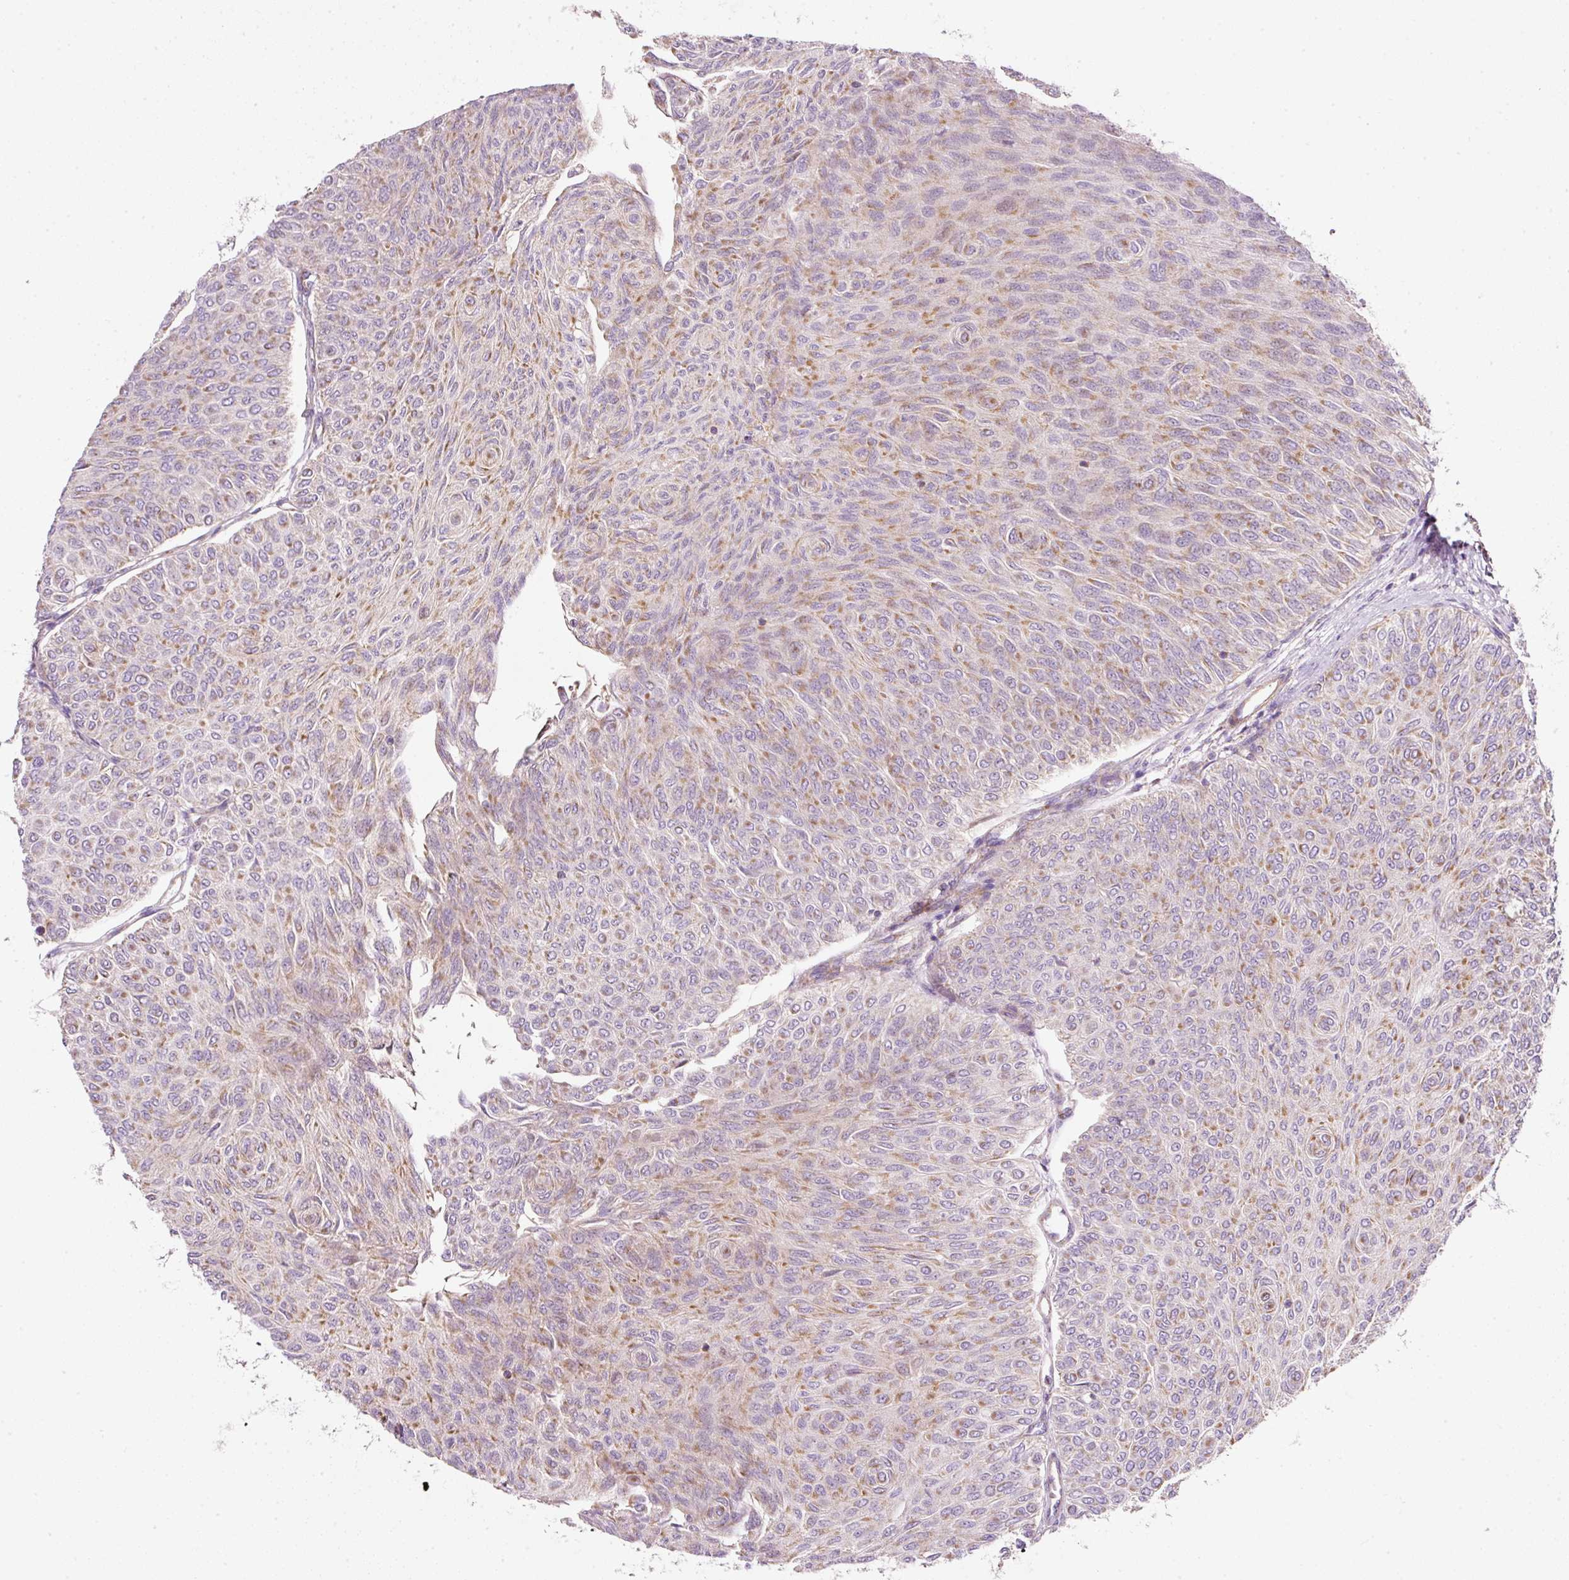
{"staining": {"intensity": "moderate", "quantity": ">75%", "location": "cytoplasmic/membranous"}, "tissue": "urothelial cancer", "cell_type": "Tumor cells", "image_type": "cancer", "snomed": [{"axis": "morphology", "description": "Urothelial carcinoma, Low grade"}, {"axis": "topography", "description": "Urinary bladder"}], "caption": "This micrograph shows immunohistochemistry staining of human low-grade urothelial carcinoma, with medium moderate cytoplasmic/membranous positivity in about >75% of tumor cells.", "gene": "NDUFA1", "patient": {"sex": "male", "age": 78}}